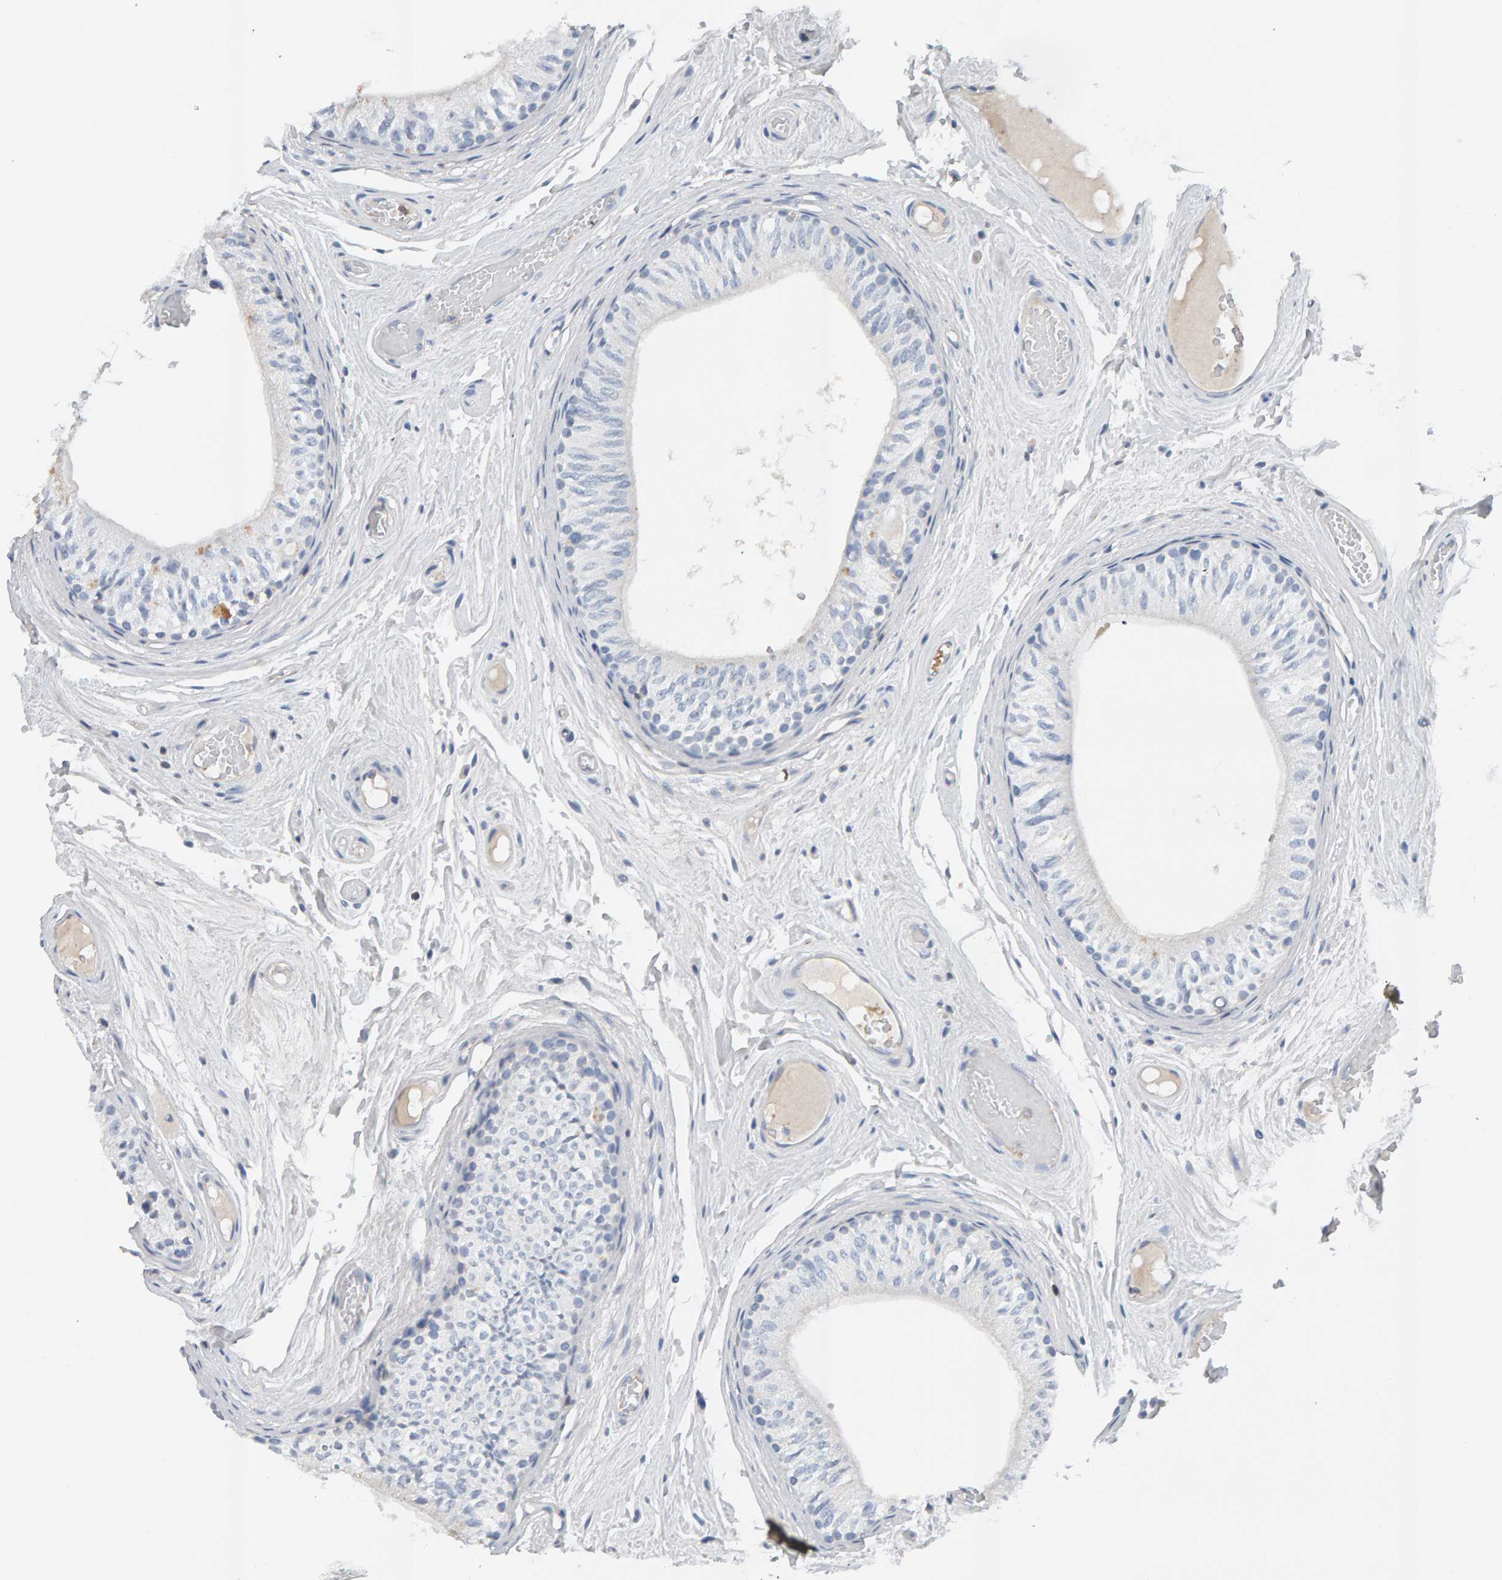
{"staining": {"intensity": "moderate", "quantity": "25%-75%", "location": "cytoplasmic/membranous"}, "tissue": "epididymis", "cell_type": "Glandular cells", "image_type": "normal", "snomed": [{"axis": "morphology", "description": "Normal tissue, NOS"}, {"axis": "topography", "description": "Epididymis"}], "caption": "Immunohistochemistry image of normal human epididymis stained for a protein (brown), which shows medium levels of moderate cytoplasmic/membranous staining in about 25%-75% of glandular cells.", "gene": "FYN", "patient": {"sex": "male", "age": 79}}